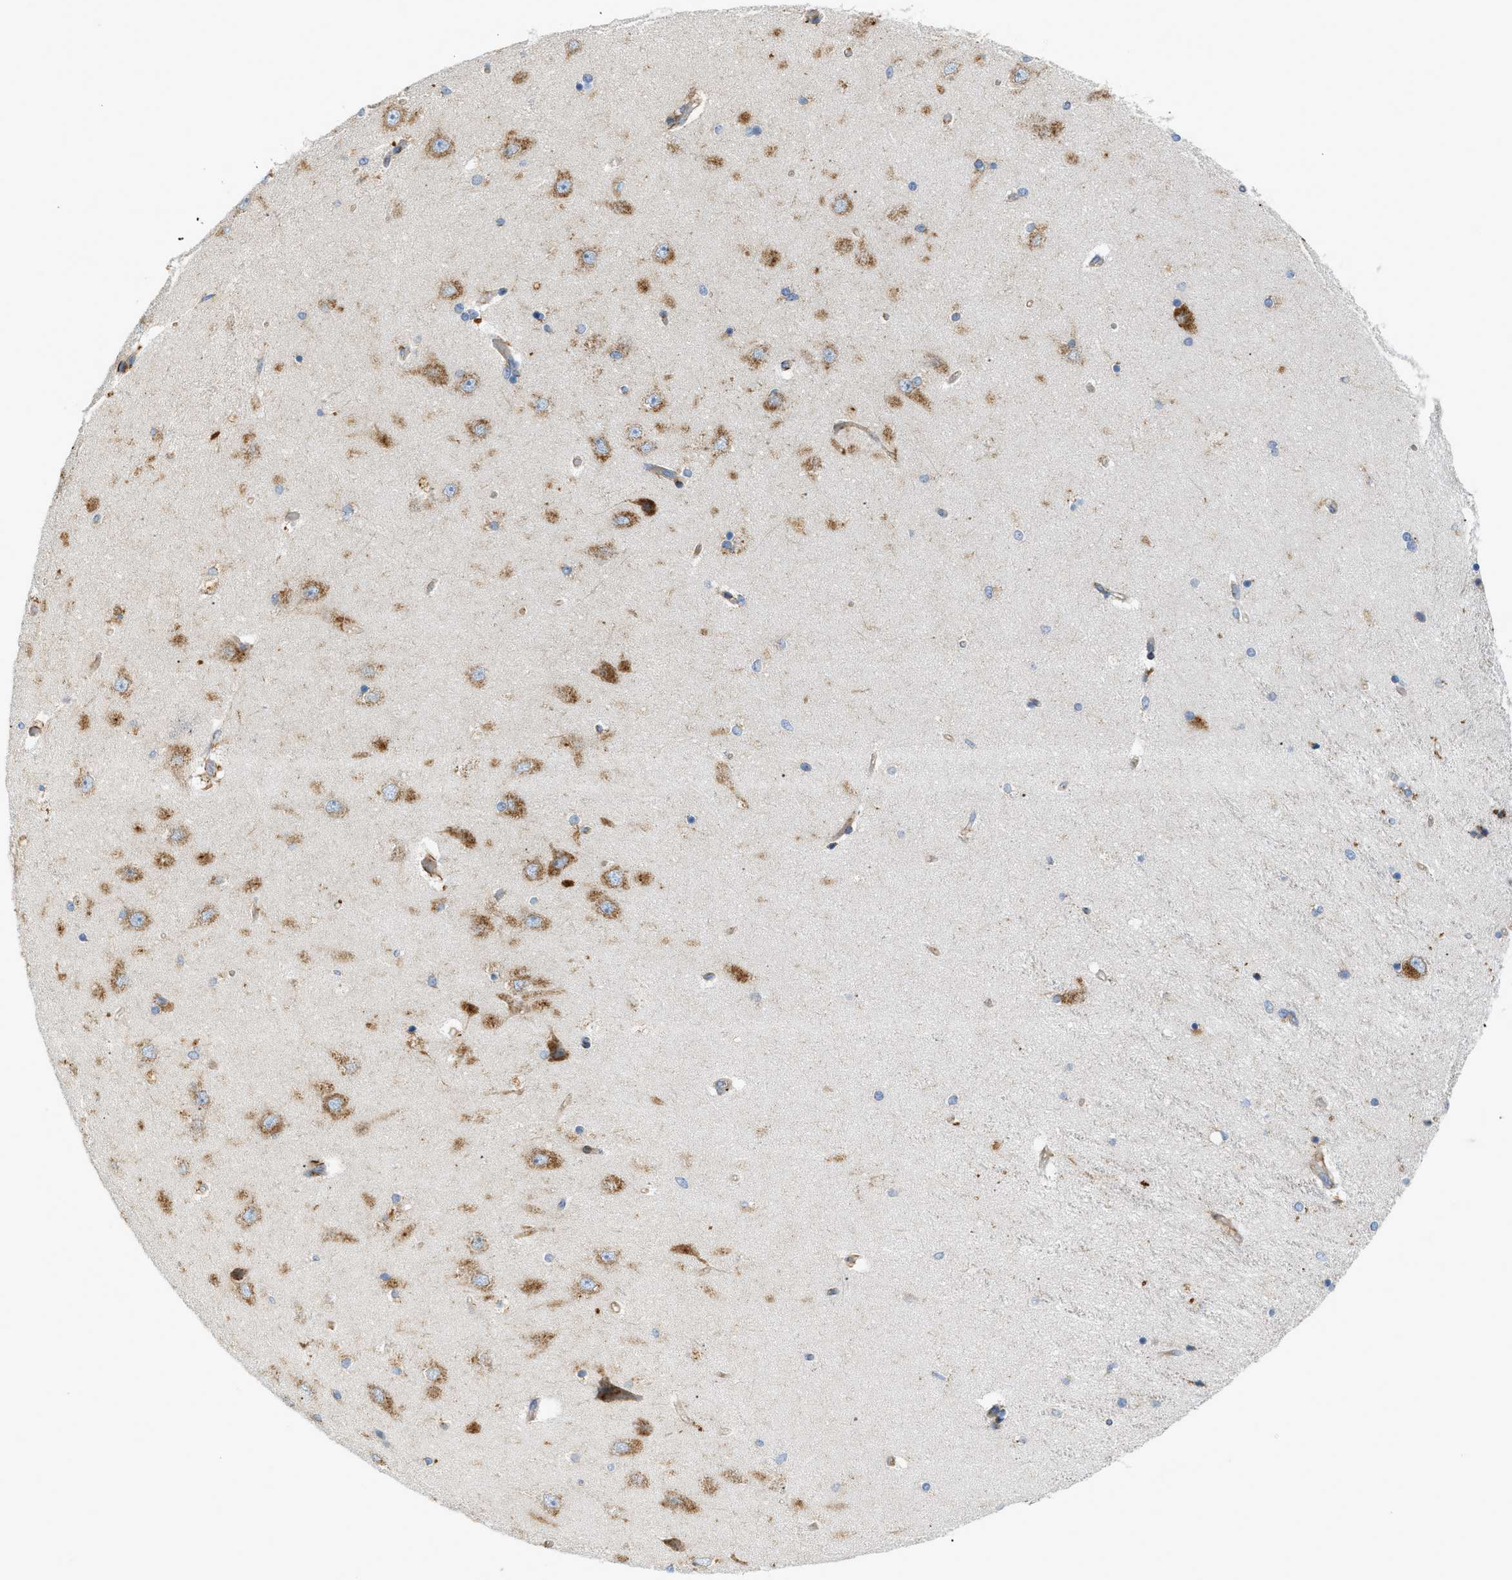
{"staining": {"intensity": "moderate", "quantity": "<25%", "location": "cytoplasmic/membranous"}, "tissue": "hippocampus", "cell_type": "Glial cells", "image_type": "normal", "snomed": [{"axis": "morphology", "description": "Normal tissue, NOS"}, {"axis": "topography", "description": "Hippocampus"}], "caption": "Glial cells show moderate cytoplasmic/membranous staining in about <25% of cells in normal hippocampus. (DAB IHC with brightfield microscopy, high magnification).", "gene": "LMBRD1", "patient": {"sex": "female", "age": 54}}